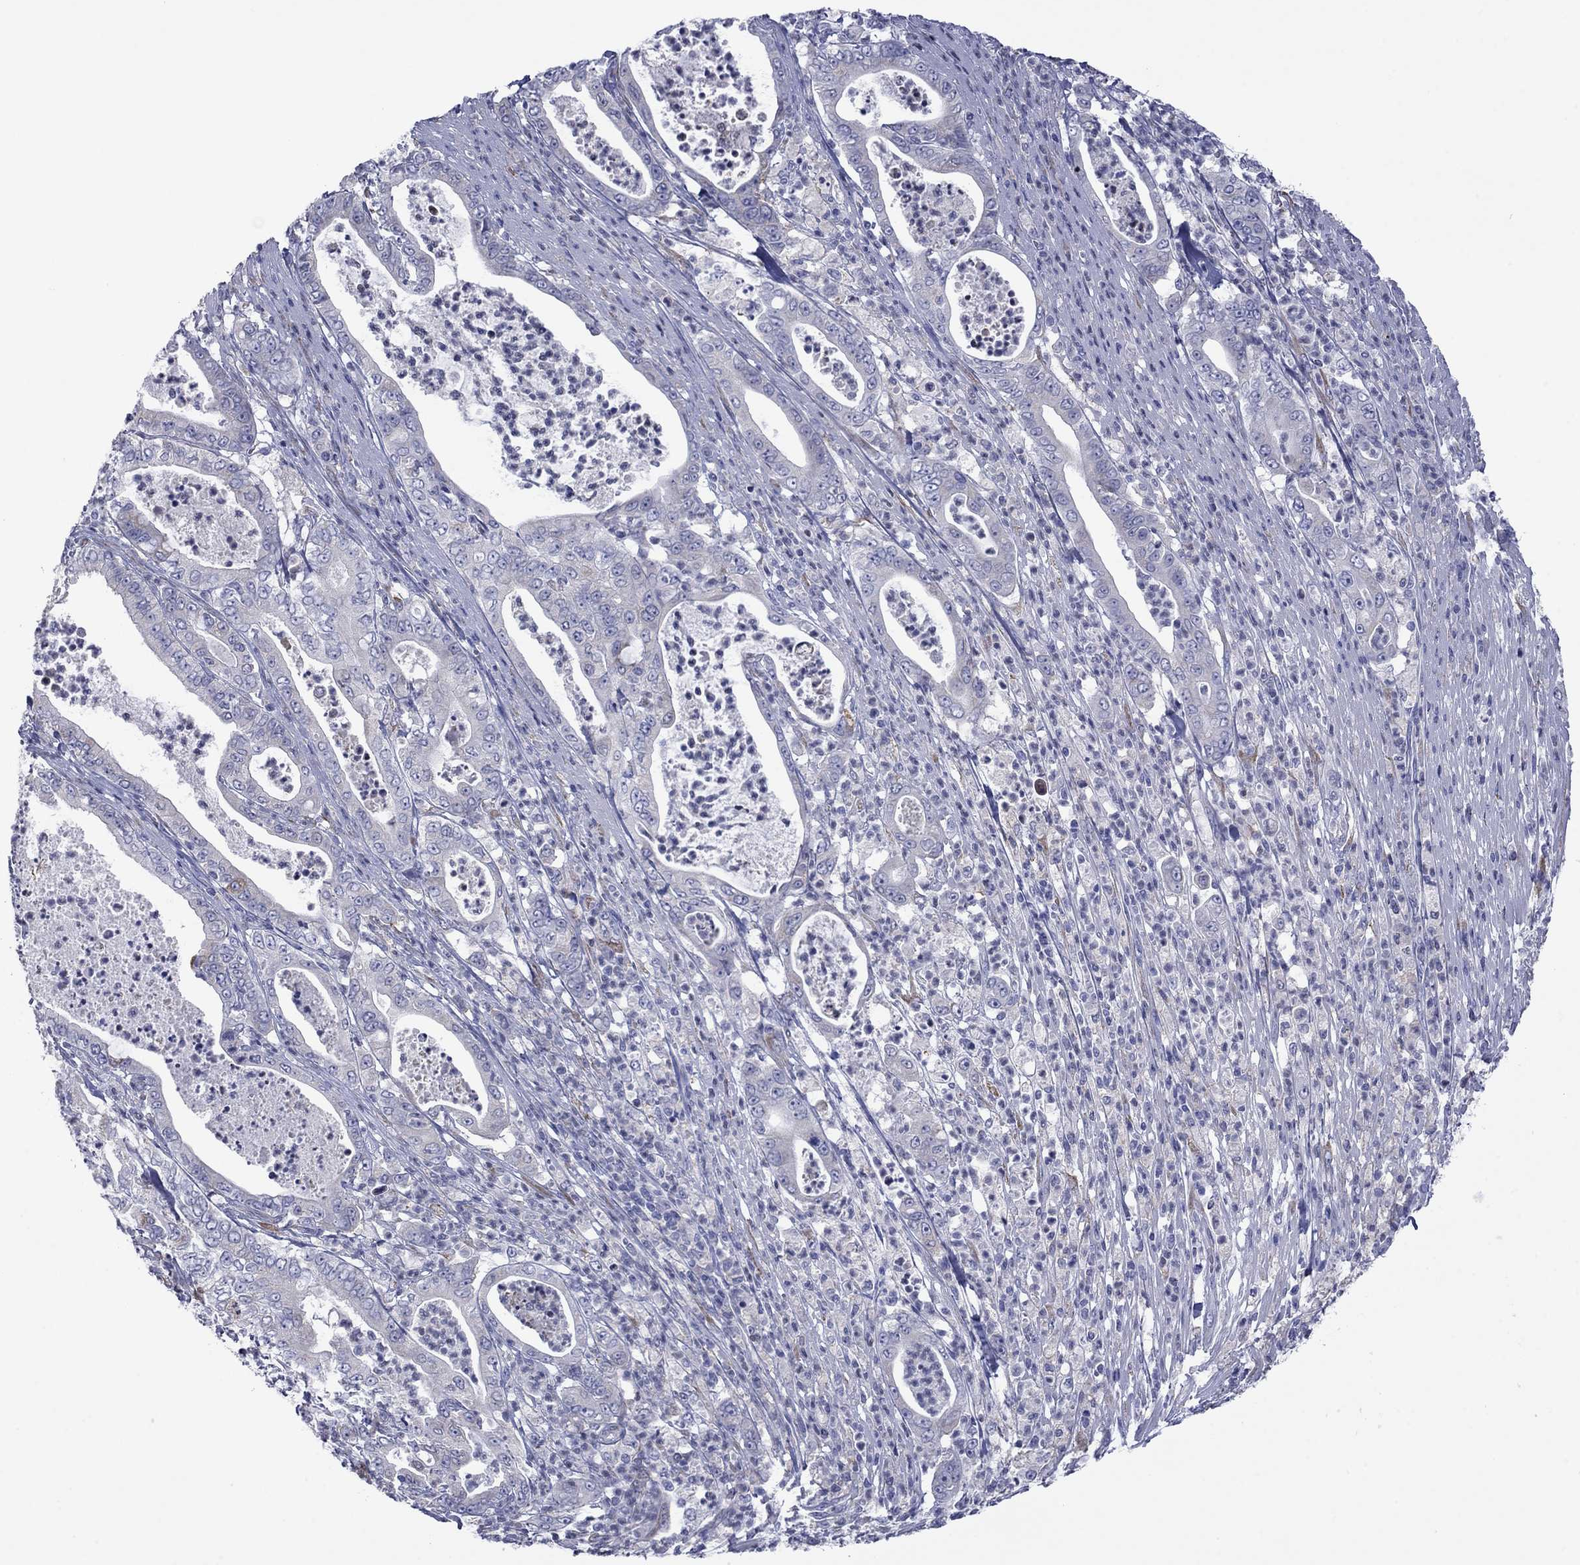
{"staining": {"intensity": "negative", "quantity": "none", "location": "none"}, "tissue": "pancreatic cancer", "cell_type": "Tumor cells", "image_type": "cancer", "snomed": [{"axis": "morphology", "description": "Adenocarcinoma, NOS"}, {"axis": "topography", "description": "Pancreas"}], "caption": "This is an IHC histopathology image of human adenocarcinoma (pancreatic). There is no expression in tumor cells.", "gene": "TMPRSS11A", "patient": {"sex": "male", "age": 71}}